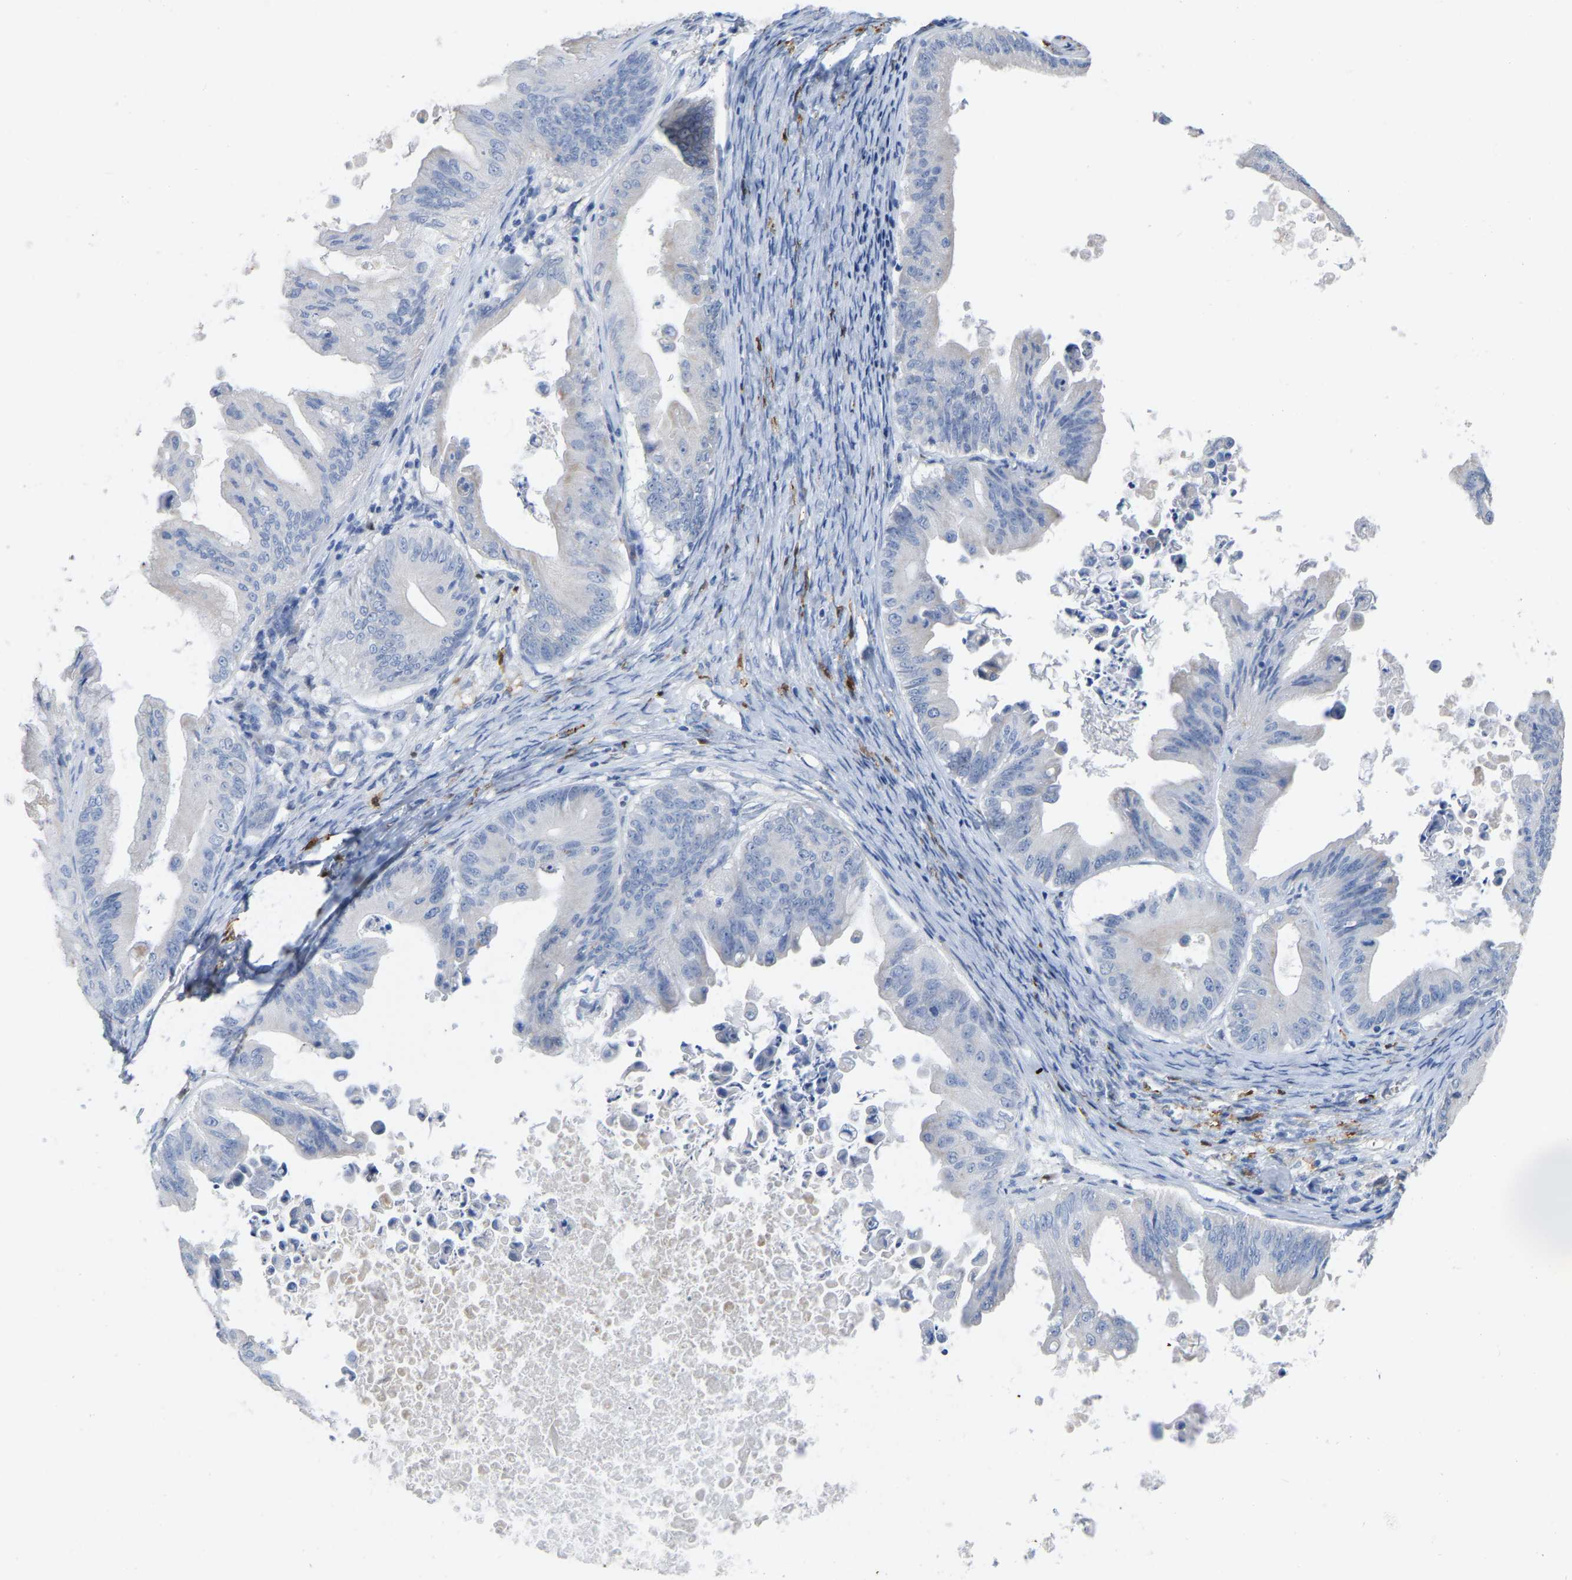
{"staining": {"intensity": "negative", "quantity": "none", "location": "none"}, "tissue": "ovarian cancer", "cell_type": "Tumor cells", "image_type": "cancer", "snomed": [{"axis": "morphology", "description": "Cystadenocarcinoma, mucinous, NOS"}, {"axis": "topography", "description": "Ovary"}], "caption": "DAB (3,3'-diaminobenzidine) immunohistochemical staining of ovarian cancer demonstrates no significant positivity in tumor cells.", "gene": "ULBP2", "patient": {"sex": "female", "age": 37}}